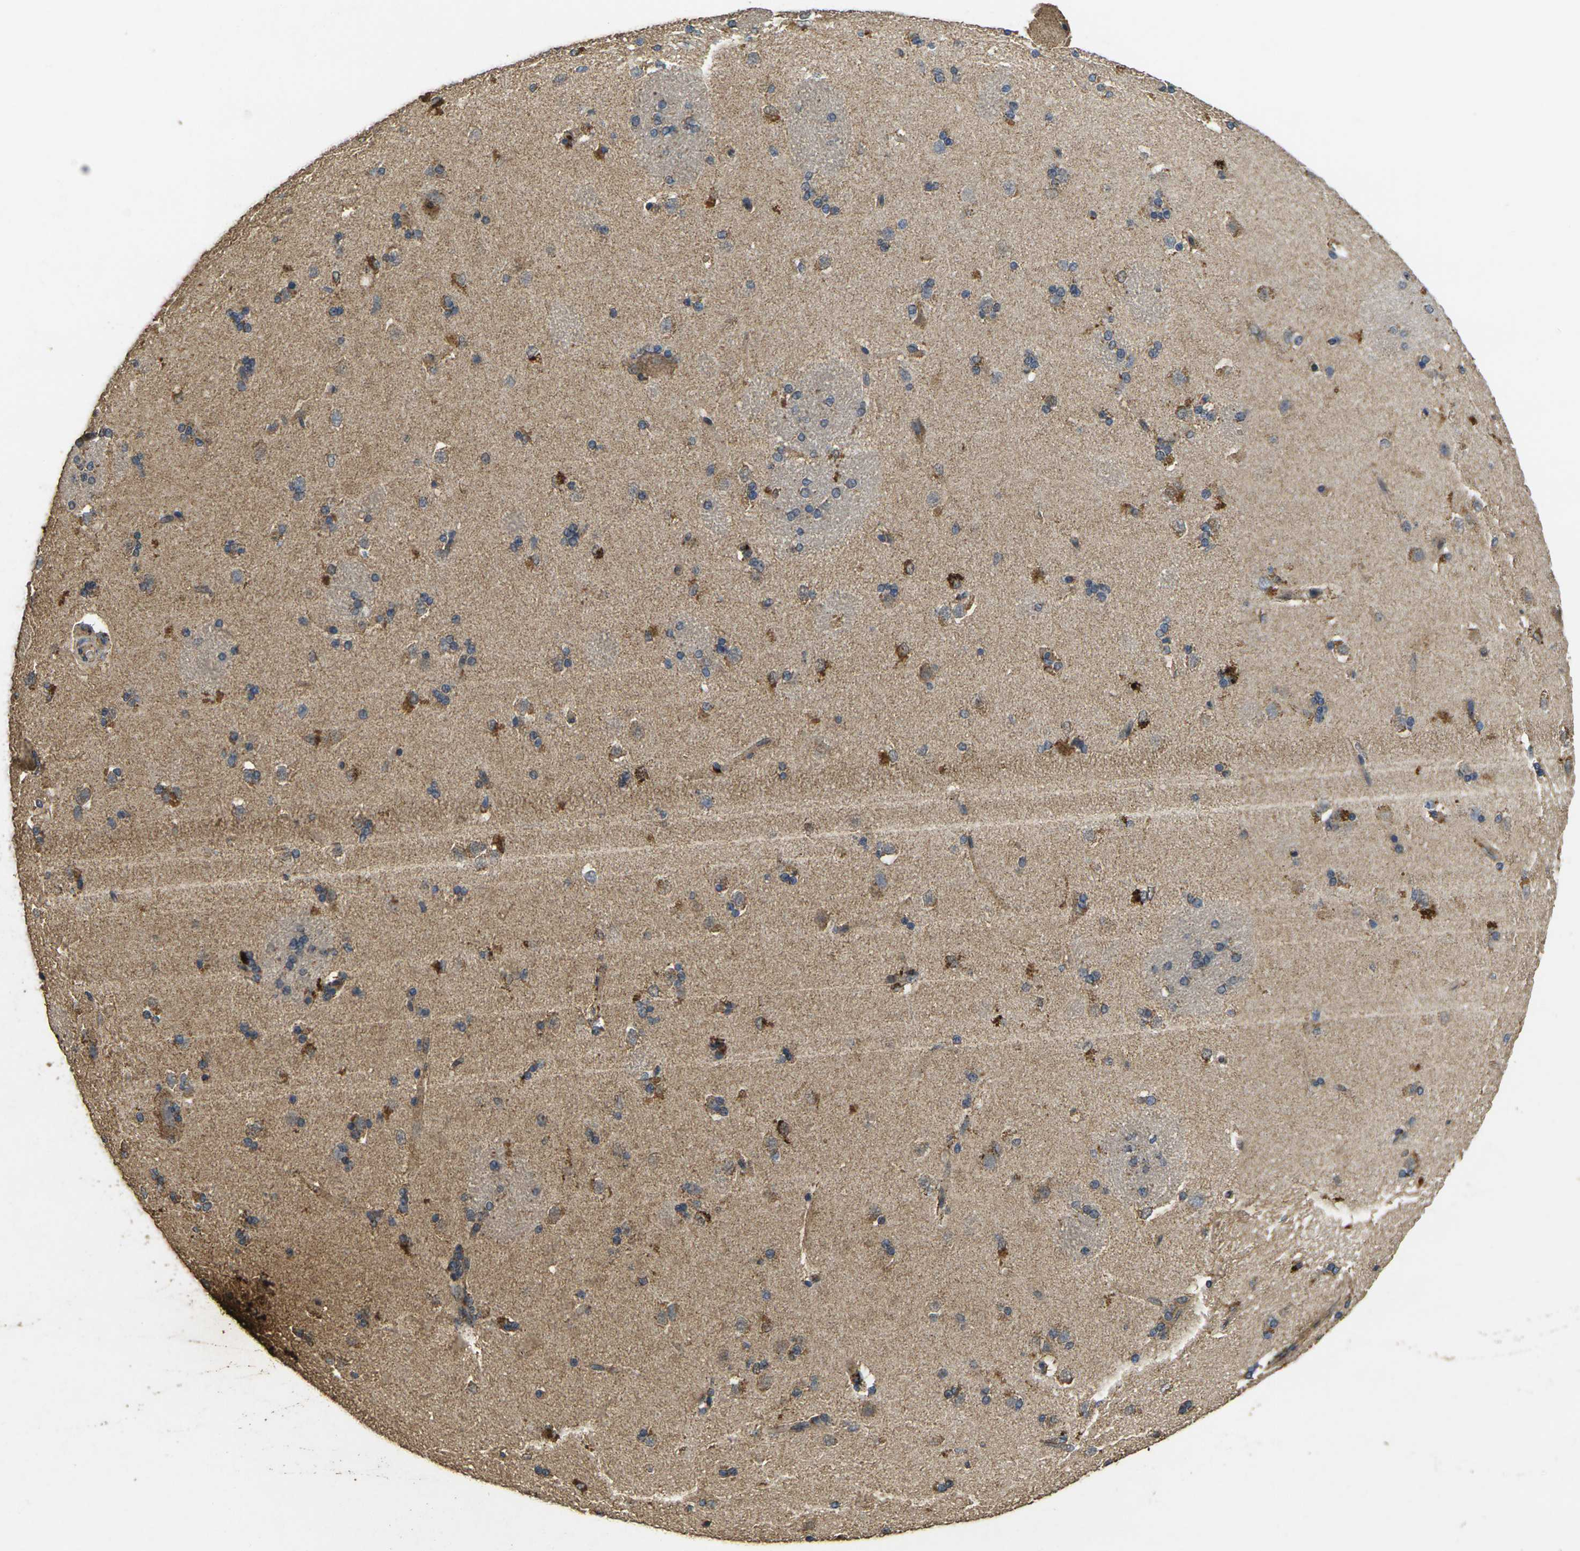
{"staining": {"intensity": "moderate", "quantity": "25%-75%", "location": "cytoplasmic/membranous"}, "tissue": "caudate", "cell_type": "Glial cells", "image_type": "normal", "snomed": [{"axis": "morphology", "description": "Normal tissue, NOS"}, {"axis": "topography", "description": "Lateral ventricle wall"}], "caption": "Caudate stained with a protein marker exhibits moderate staining in glial cells.", "gene": "MAPK11", "patient": {"sex": "female", "age": 19}}